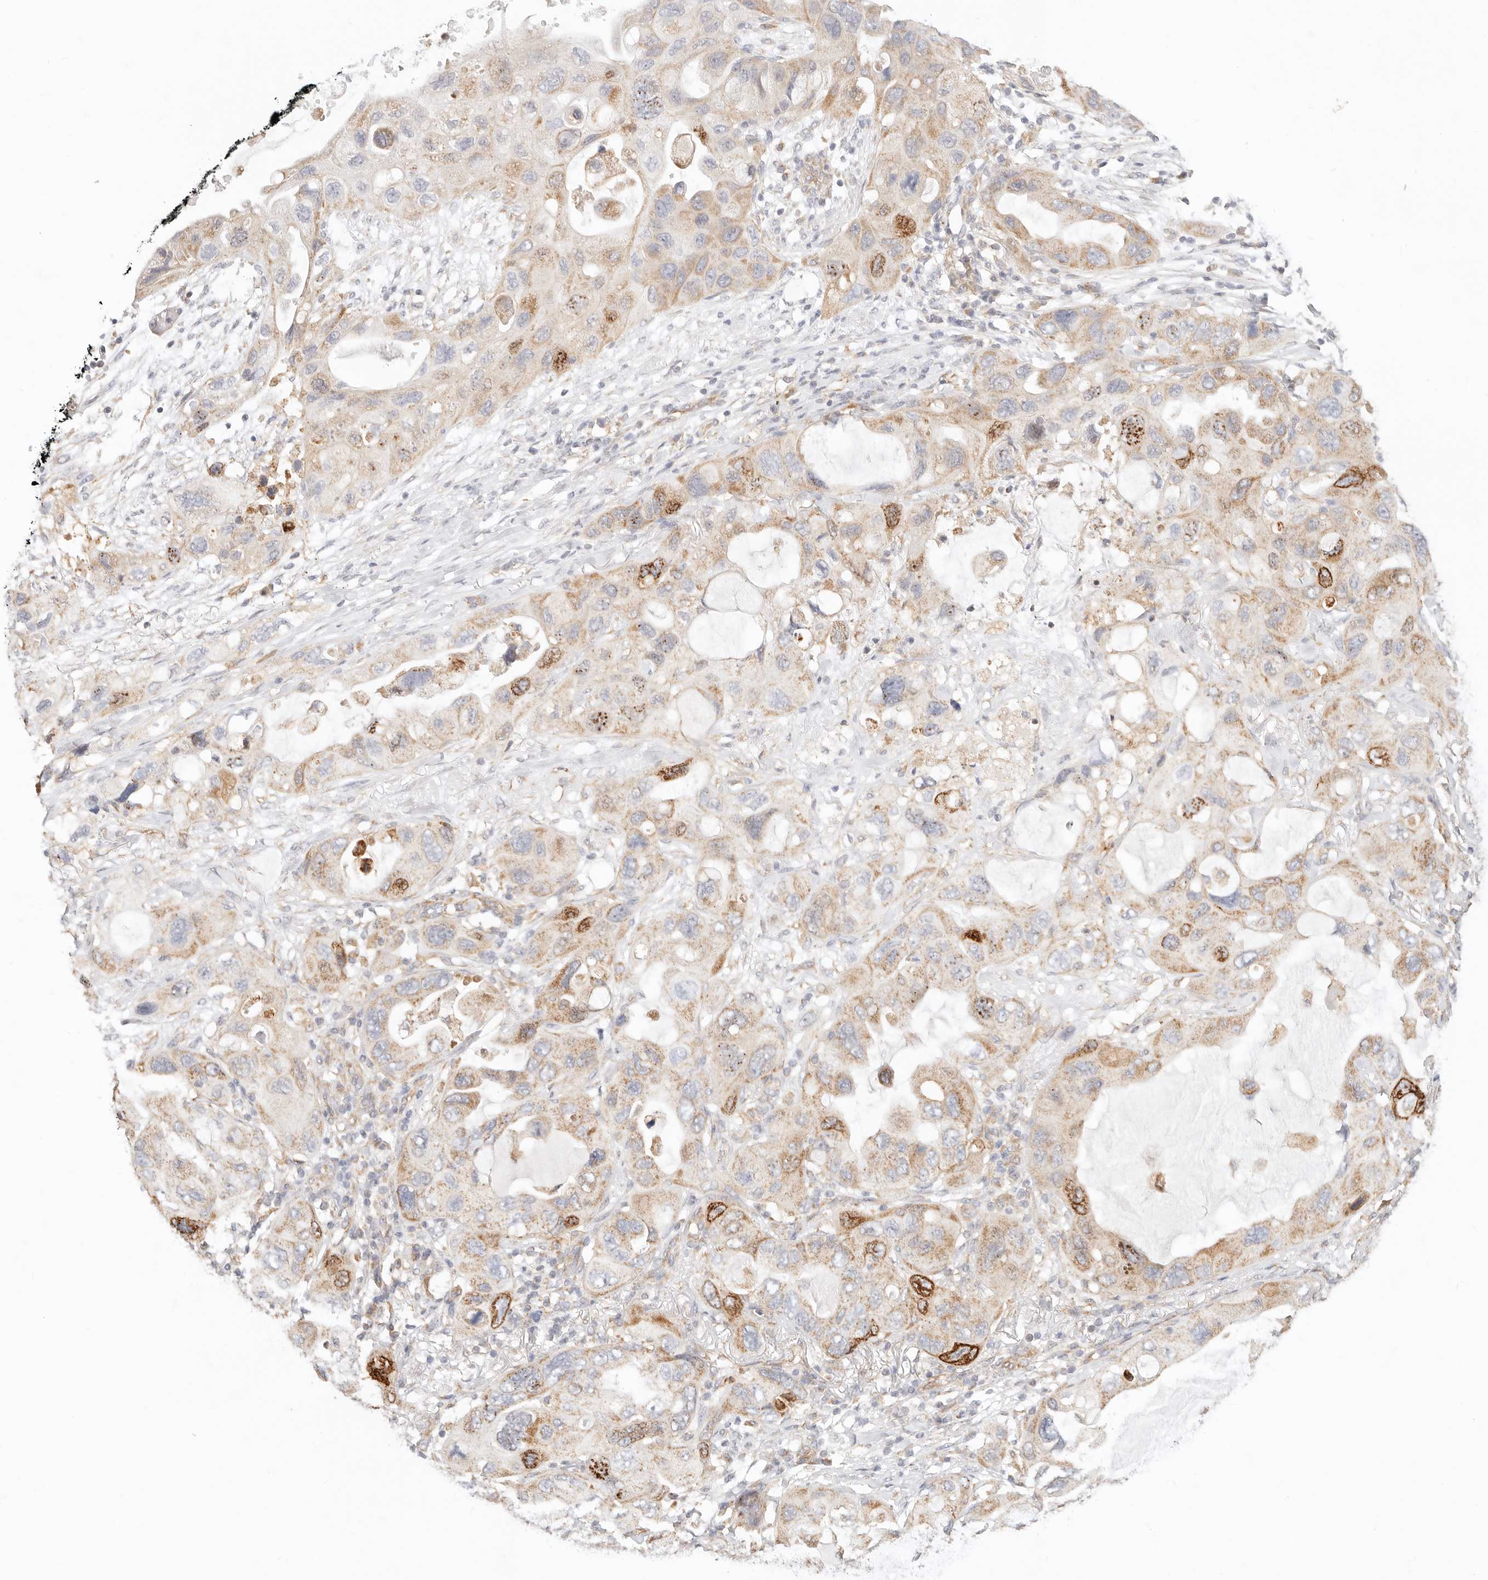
{"staining": {"intensity": "moderate", "quantity": "25%-75%", "location": "cytoplasmic/membranous"}, "tissue": "lung cancer", "cell_type": "Tumor cells", "image_type": "cancer", "snomed": [{"axis": "morphology", "description": "Squamous cell carcinoma, NOS"}, {"axis": "topography", "description": "Lung"}], "caption": "Lung cancer (squamous cell carcinoma) stained with DAB (3,3'-diaminobenzidine) immunohistochemistry (IHC) demonstrates medium levels of moderate cytoplasmic/membranous staining in about 25%-75% of tumor cells.", "gene": "ZC3H11A", "patient": {"sex": "female", "age": 73}}